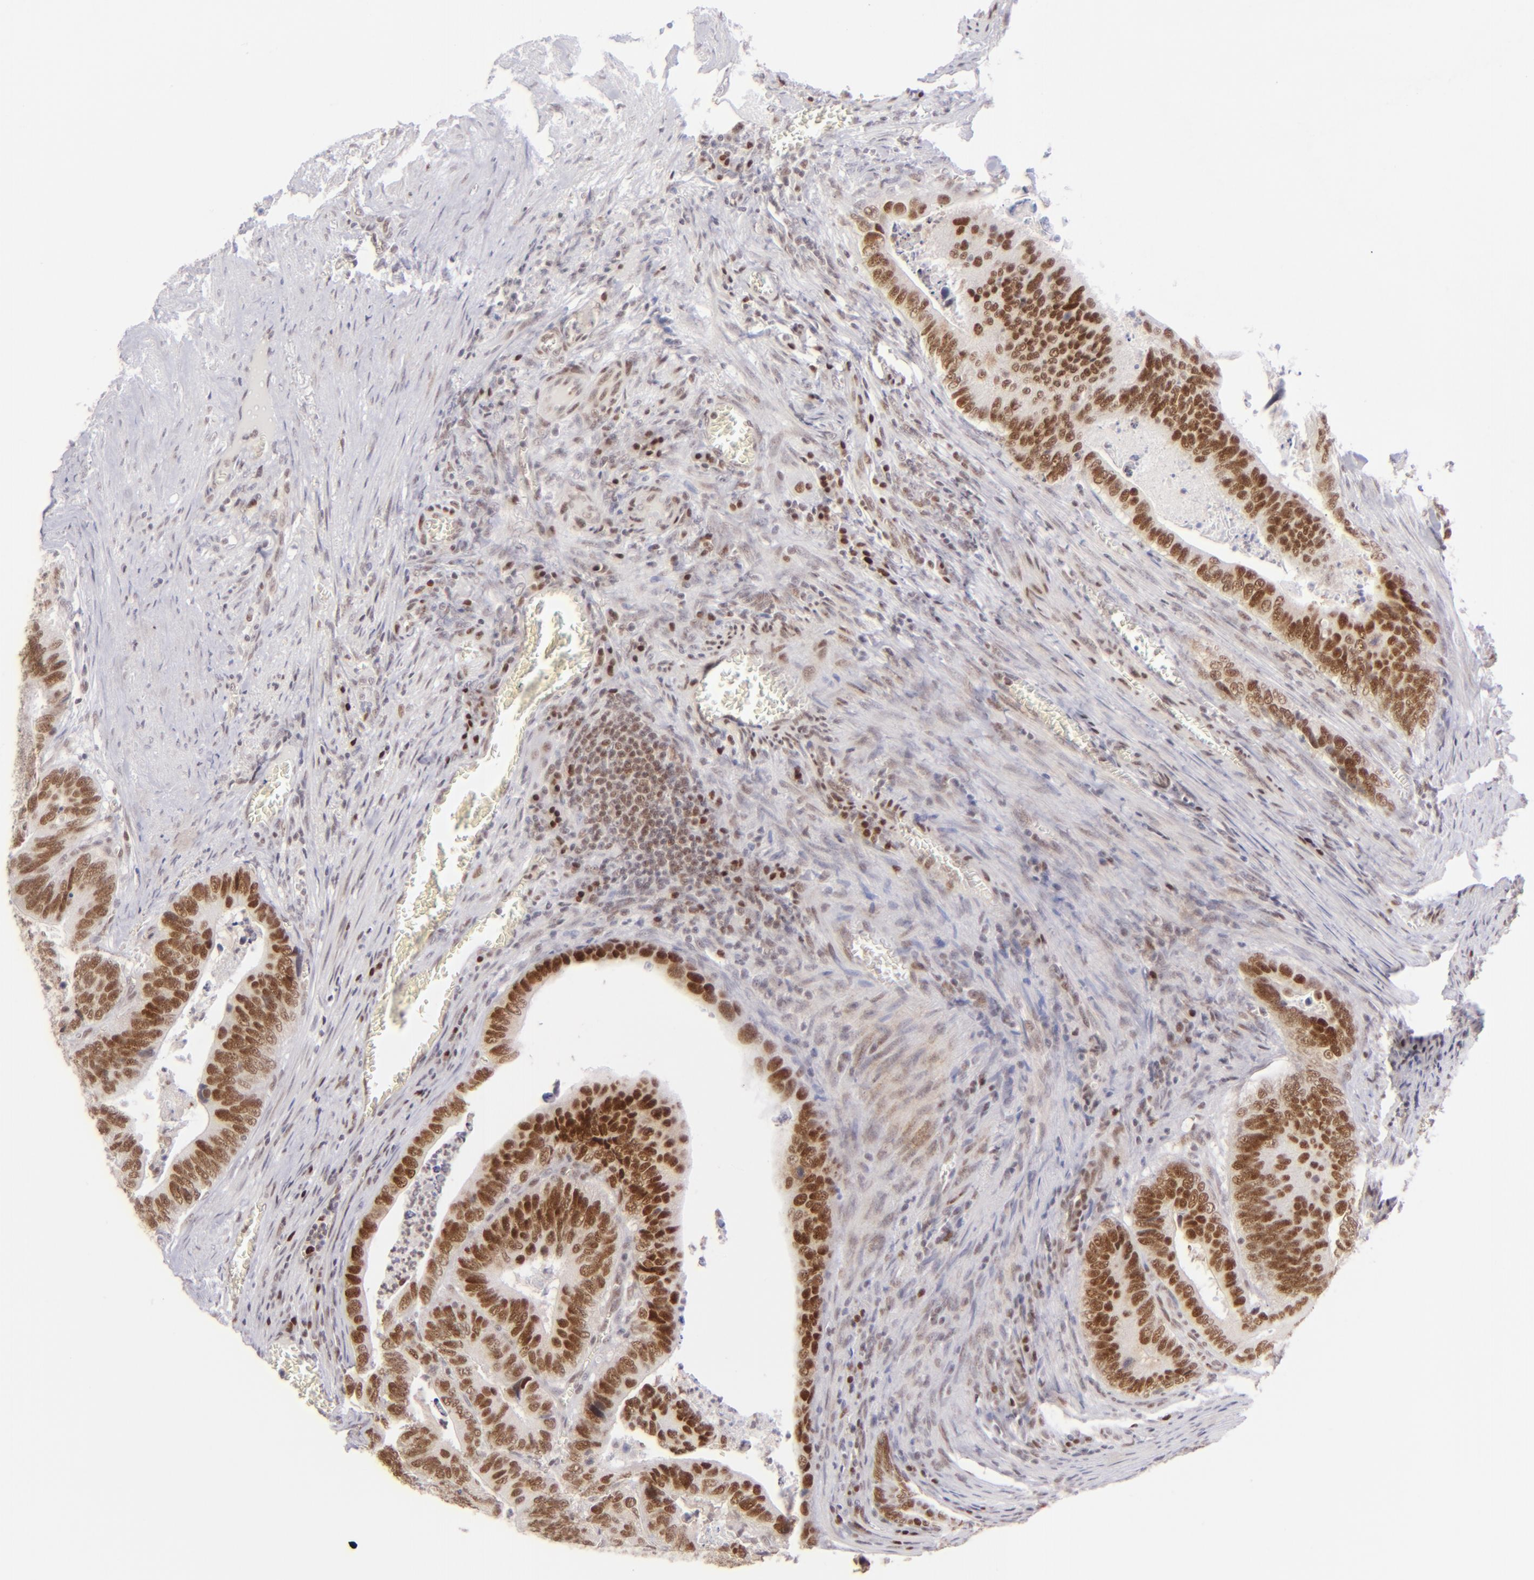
{"staining": {"intensity": "moderate", "quantity": ">75%", "location": "nuclear"}, "tissue": "colorectal cancer", "cell_type": "Tumor cells", "image_type": "cancer", "snomed": [{"axis": "morphology", "description": "Adenocarcinoma, NOS"}, {"axis": "topography", "description": "Colon"}], "caption": "Moderate nuclear expression is seen in about >75% of tumor cells in colorectal adenocarcinoma.", "gene": "POU2F1", "patient": {"sex": "male", "age": 72}}